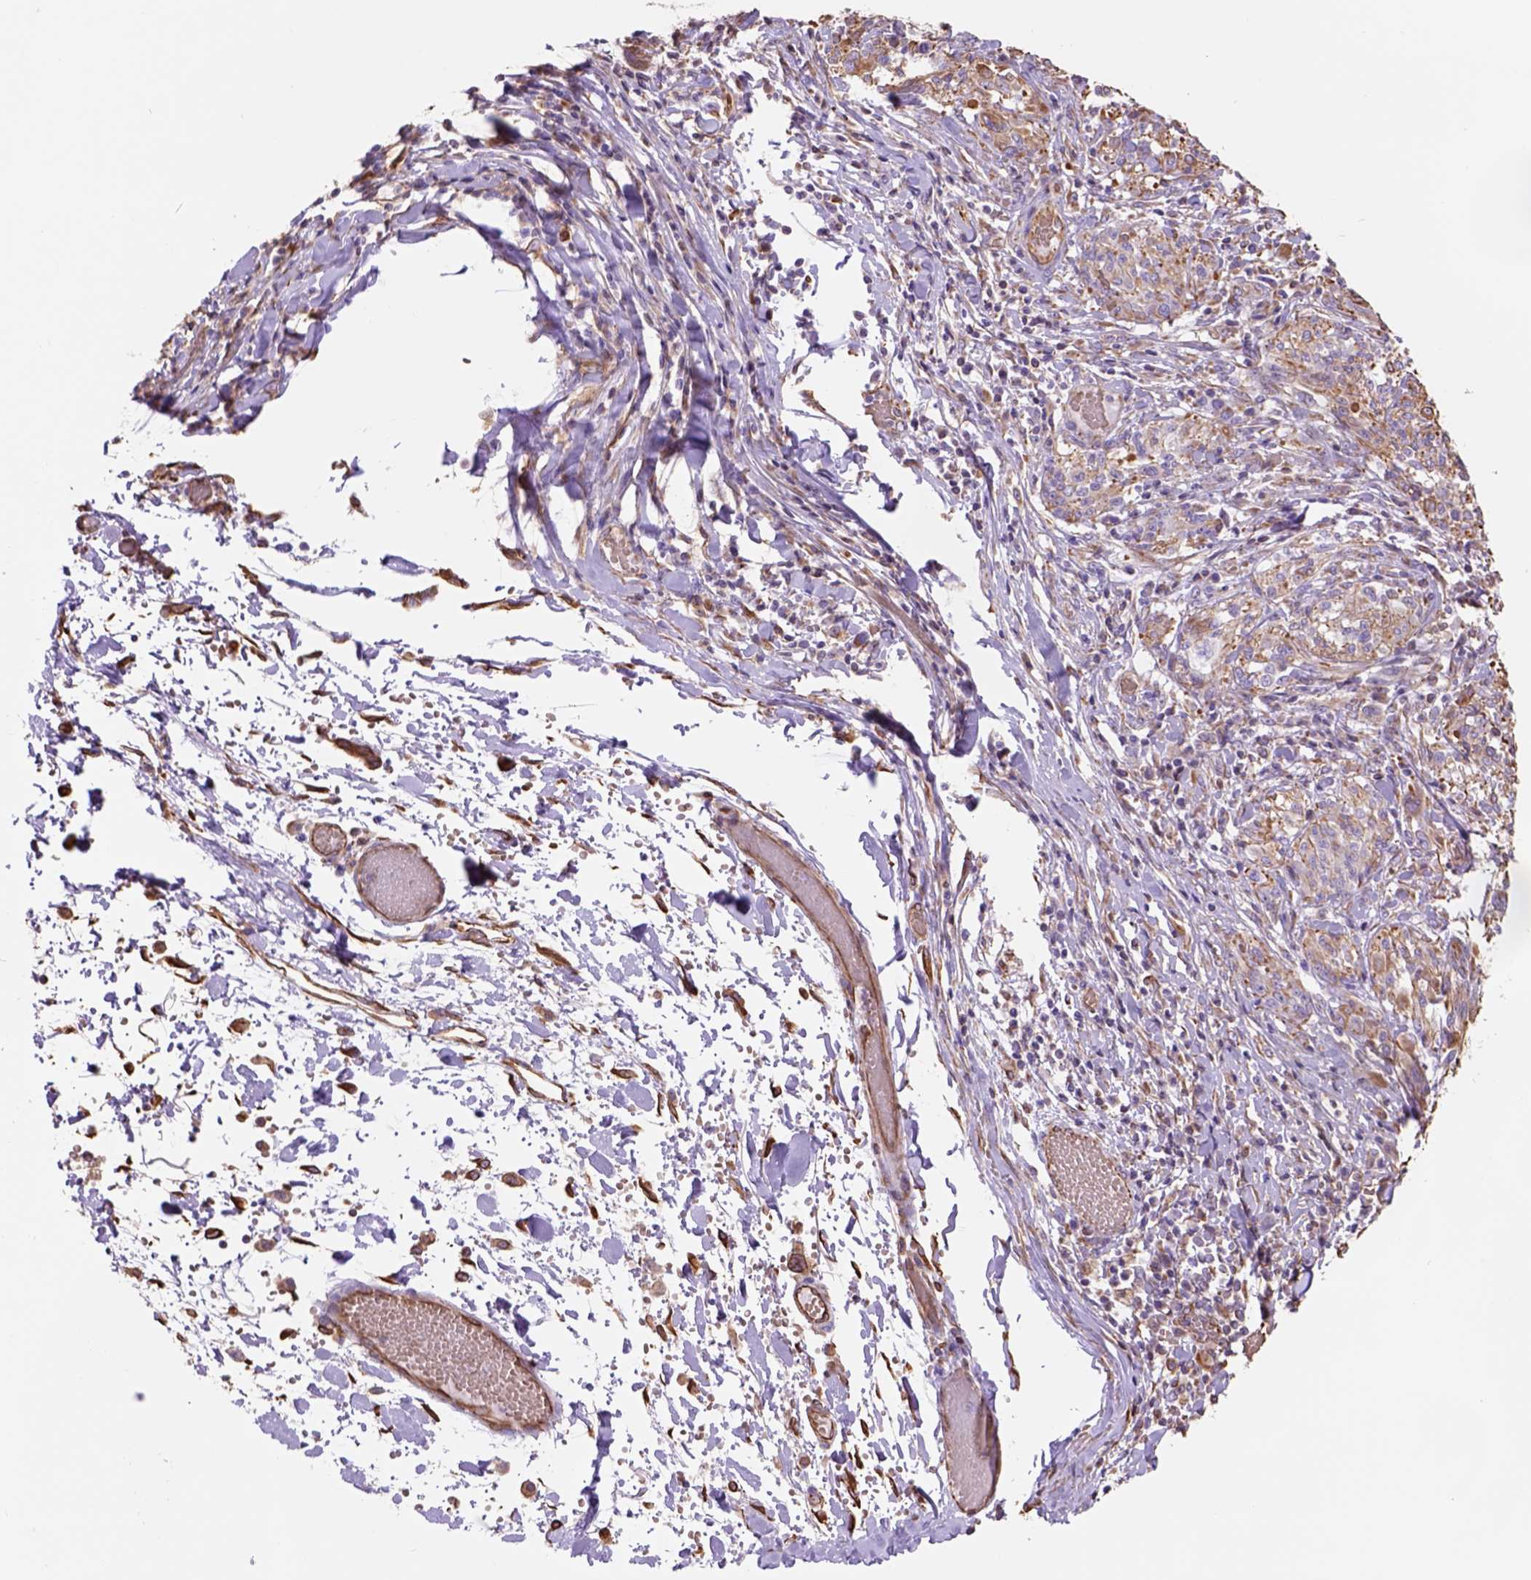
{"staining": {"intensity": "weak", "quantity": ">75%", "location": "cytoplasmic/membranous"}, "tissue": "melanoma", "cell_type": "Tumor cells", "image_type": "cancer", "snomed": [{"axis": "morphology", "description": "Malignant melanoma, NOS"}, {"axis": "topography", "description": "Skin"}], "caption": "Melanoma stained with immunohistochemistry reveals weak cytoplasmic/membranous positivity in about >75% of tumor cells.", "gene": "ZZZ3", "patient": {"sex": "female", "age": 91}}